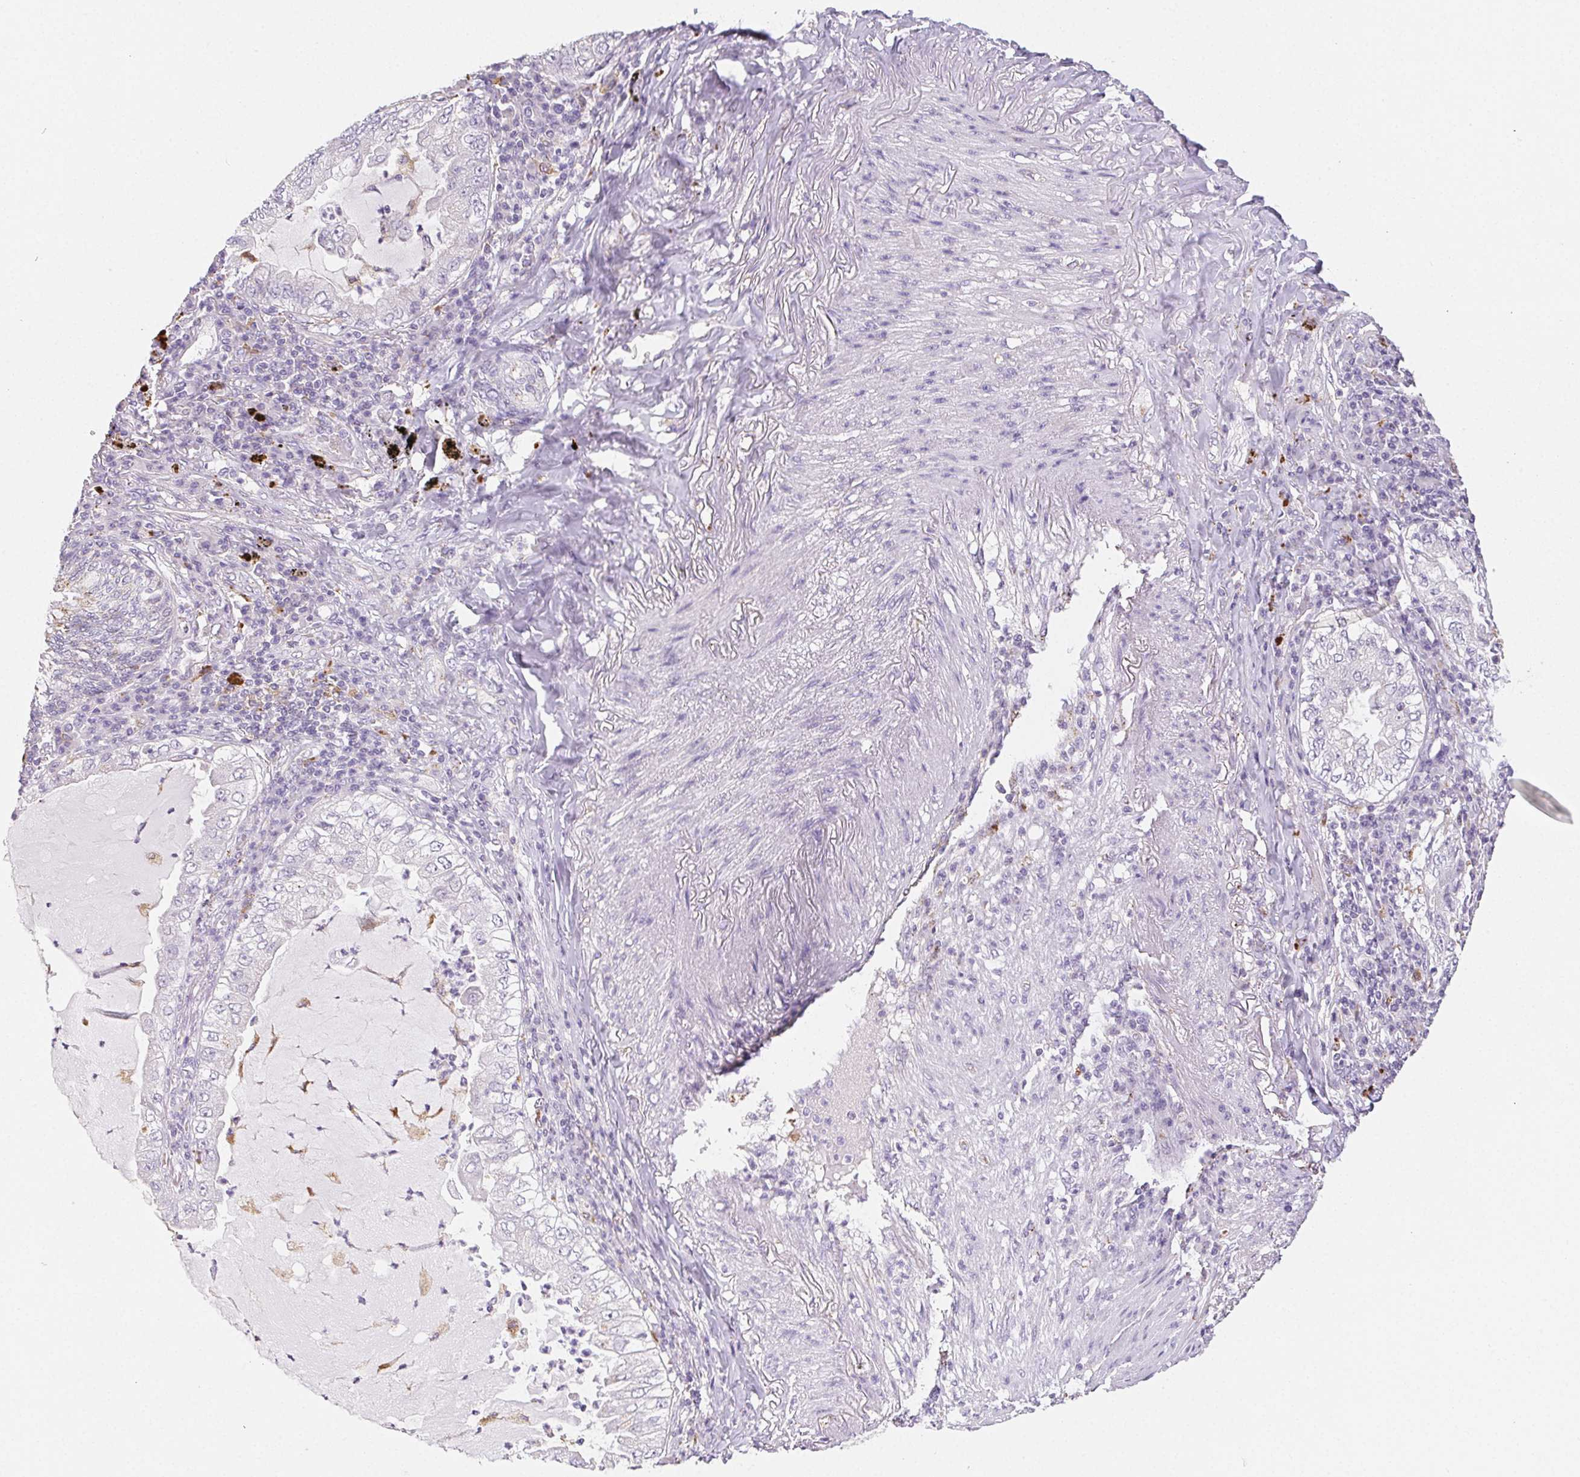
{"staining": {"intensity": "negative", "quantity": "none", "location": "none"}, "tissue": "lung cancer", "cell_type": "Tumor cells", "image_type": "cancer", "snomed": [{"axis": "morphology", "description": "Adenocarcinoma, NOS"}, {"axis": "topography", "description": "Lung"}], "caption": "The photomicrograph reveals no staining of tumor cells in lung cancer (adenocarcinoma).", "gene": "LIPA", "patient": {"sex": "female", "age": 73}}